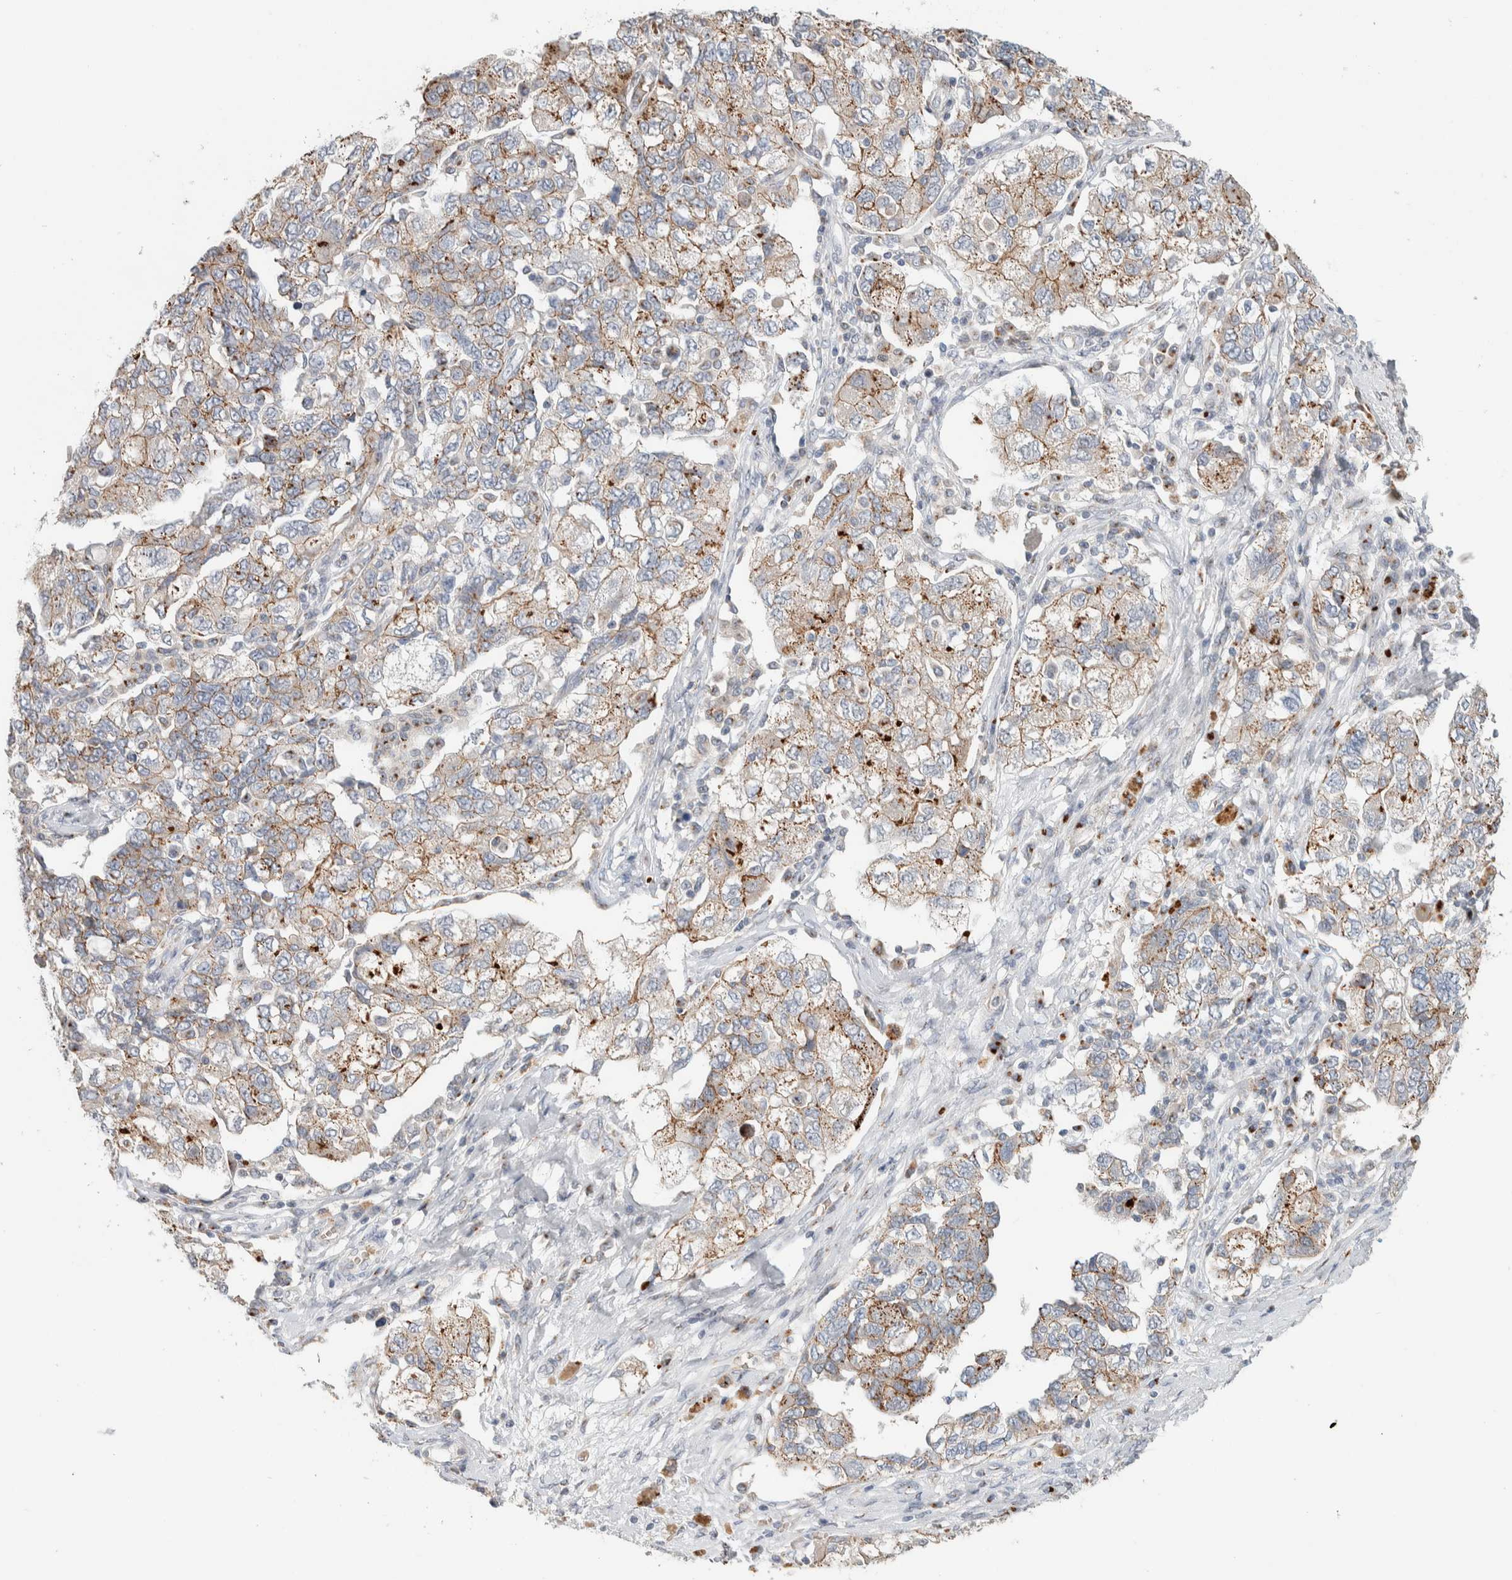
{"staining": {"intensity": "moderate", "quantity": "25%-75%", "location": "cytoplasmic/membranous"}, "tissue": "ovarian cancer", "cell_type": "Tumor cells", "image_type": "cancer", "snomed": [{"axis": "morphology", "description": "Carcinoma, NOS"}, {"axis": "morphology", "description": "Cystadenocarcinoma, serous, NOS"}, {"axis": "topography", "description": "Ovary"}], "caption": "A high-resolution photomicrograph shows IHC staining of ovarian cancer (carcinoma), which exhibits moderate cytoplasmic/membranous expression in about 25%-75% of tumor cells.", "gene": "SLC38A10", "patient": {"sex": "female", "age": 69}}